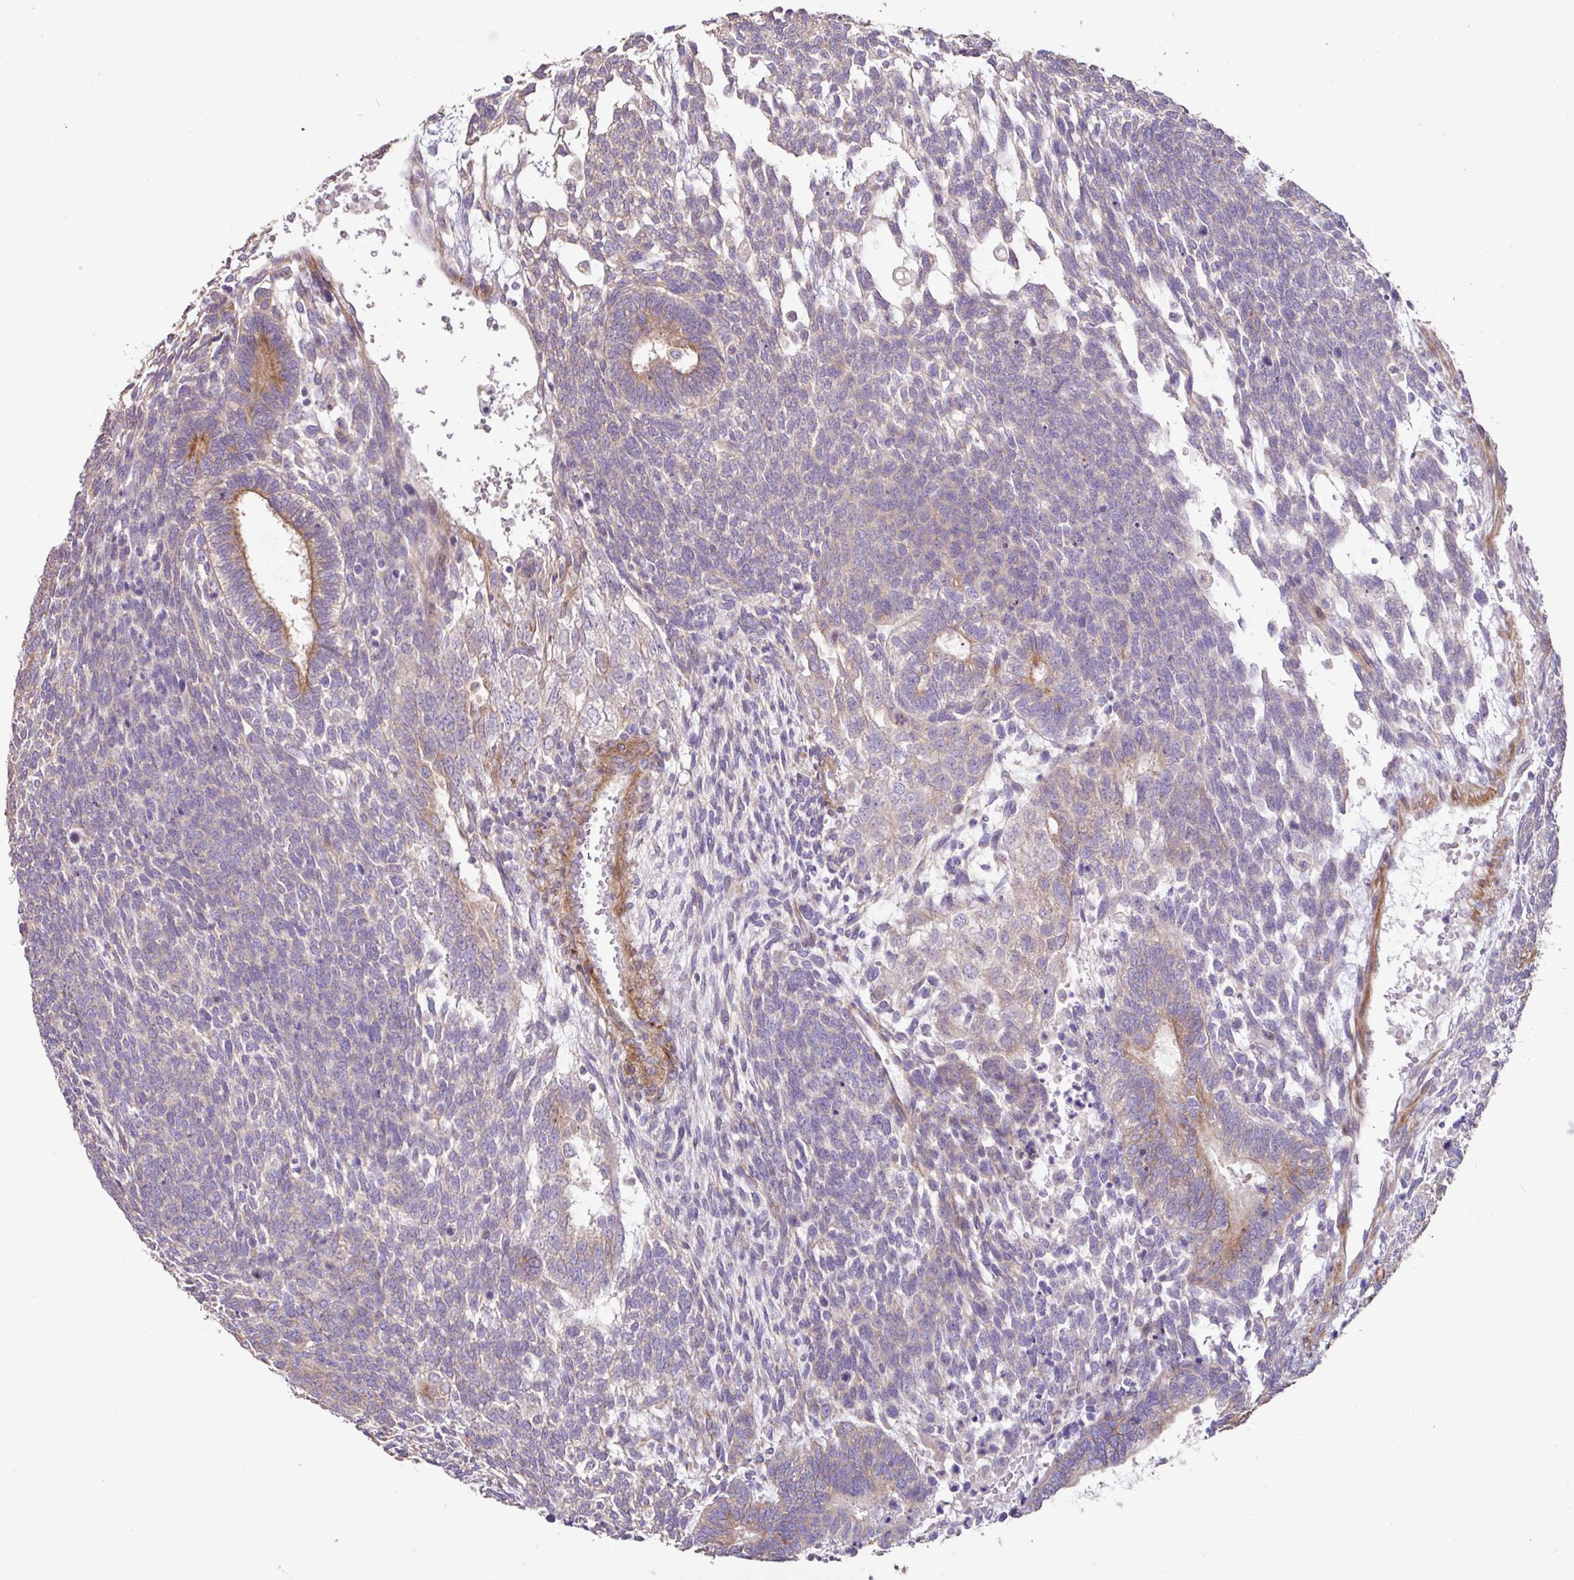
{"staining": {"intensity": "moderate", "quantity": "<25%", "location": "cytoplasmic/membranous"}, "tissue": "testis cancer", "cell_type": "Tumor cells", "image_type": "cancer", "snomed": [{"axis": "morphology", "description": "Carcinoma, Embryonal, NOS"}, {"axis": "topography", "description": "Testis"}], "caption": "IHC (DAB) staining of embryonal carcinoma (testis) demonstrates moderate cytoplasmic/membranous protein positivity in about <25% of tumor cells. (Stains: DAB in brown, nuclei in blue, Microscopy: brightfield microscopy at high magnification).", "gene": "MRRF", "patient": {"sex": "male", "age": 23}}